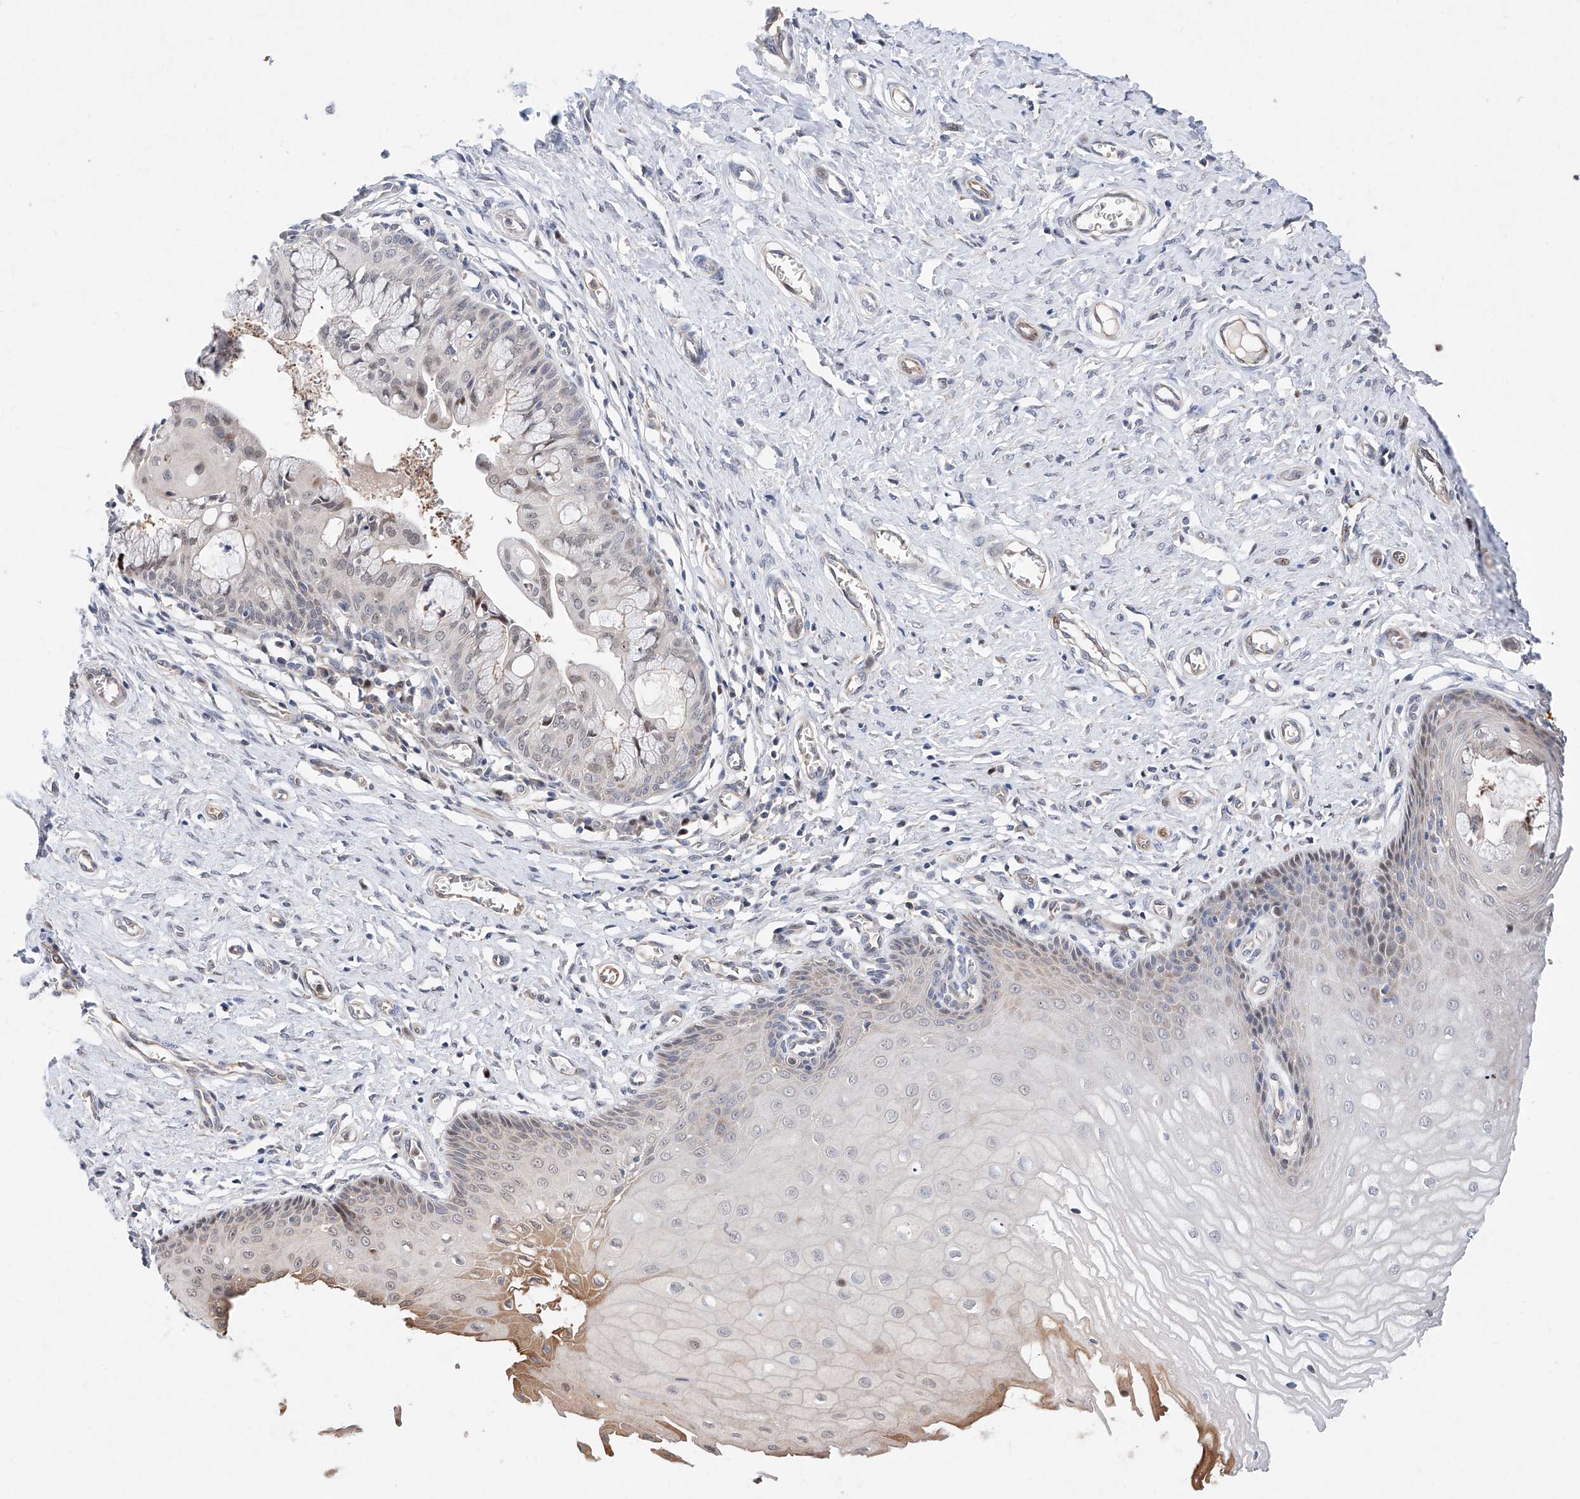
{"staining": {"intensity": "moderate", "quantity": "25%-75%", "location": "nuclear"}, "tissue": "cervix", "cell_type": "Glandular cells", "image_type": "normal", "snomed": [{"axis": "morphology", "description": "Normal tissue, NOS"}, {"axis": "topography", "description": "Cervix"}], "caption": "Immunohistochemical staining of unremarkable human cervix exhibits moderate nuclear protein expression in about 25%-75% of glandular cells. (DAB IHC with brightfield microscopy, high magnification).", "gene": "FUCA2", "patient": {"sex": "female", "age": 55}}